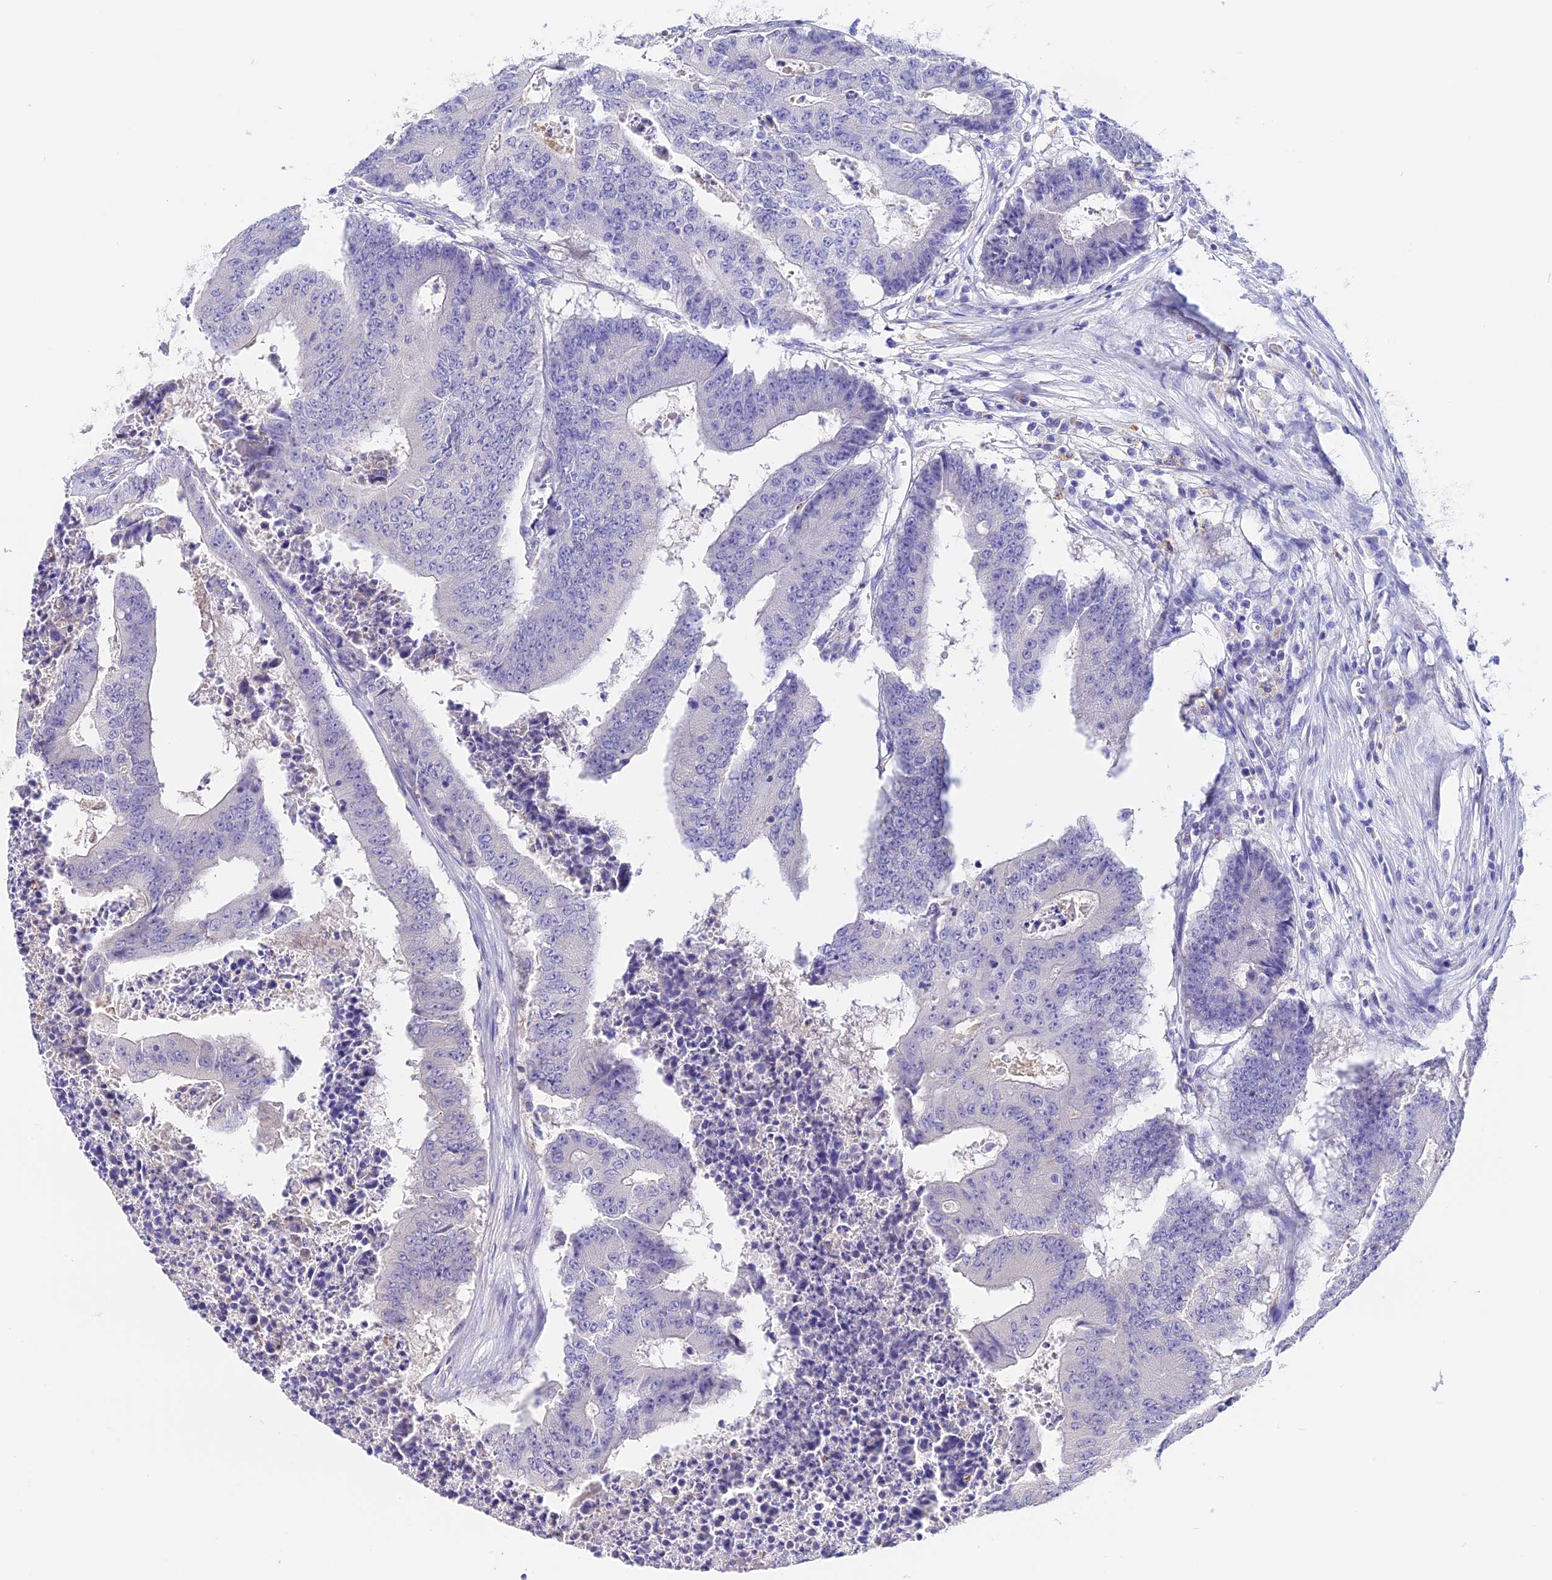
{"staining": {"intensity": "negative", "quantity": "none", "location": "none"}, "tissue": "colorectal cancer", "cell_type": "Tumor cells", "image_type": "cancer", "snomed": [{"axis": "morphology", "description": "Adenocarcinoma, NOS"}, {"axis": "topography", "description": "Colon"}], "caption": "Colorectal cancer (adenocarcinoma) was stained to show a protein in brown. There is no significant positivity in tumor cells.", "gene": "LYPD6", "patient": {"sex": "male", "age": 87}}